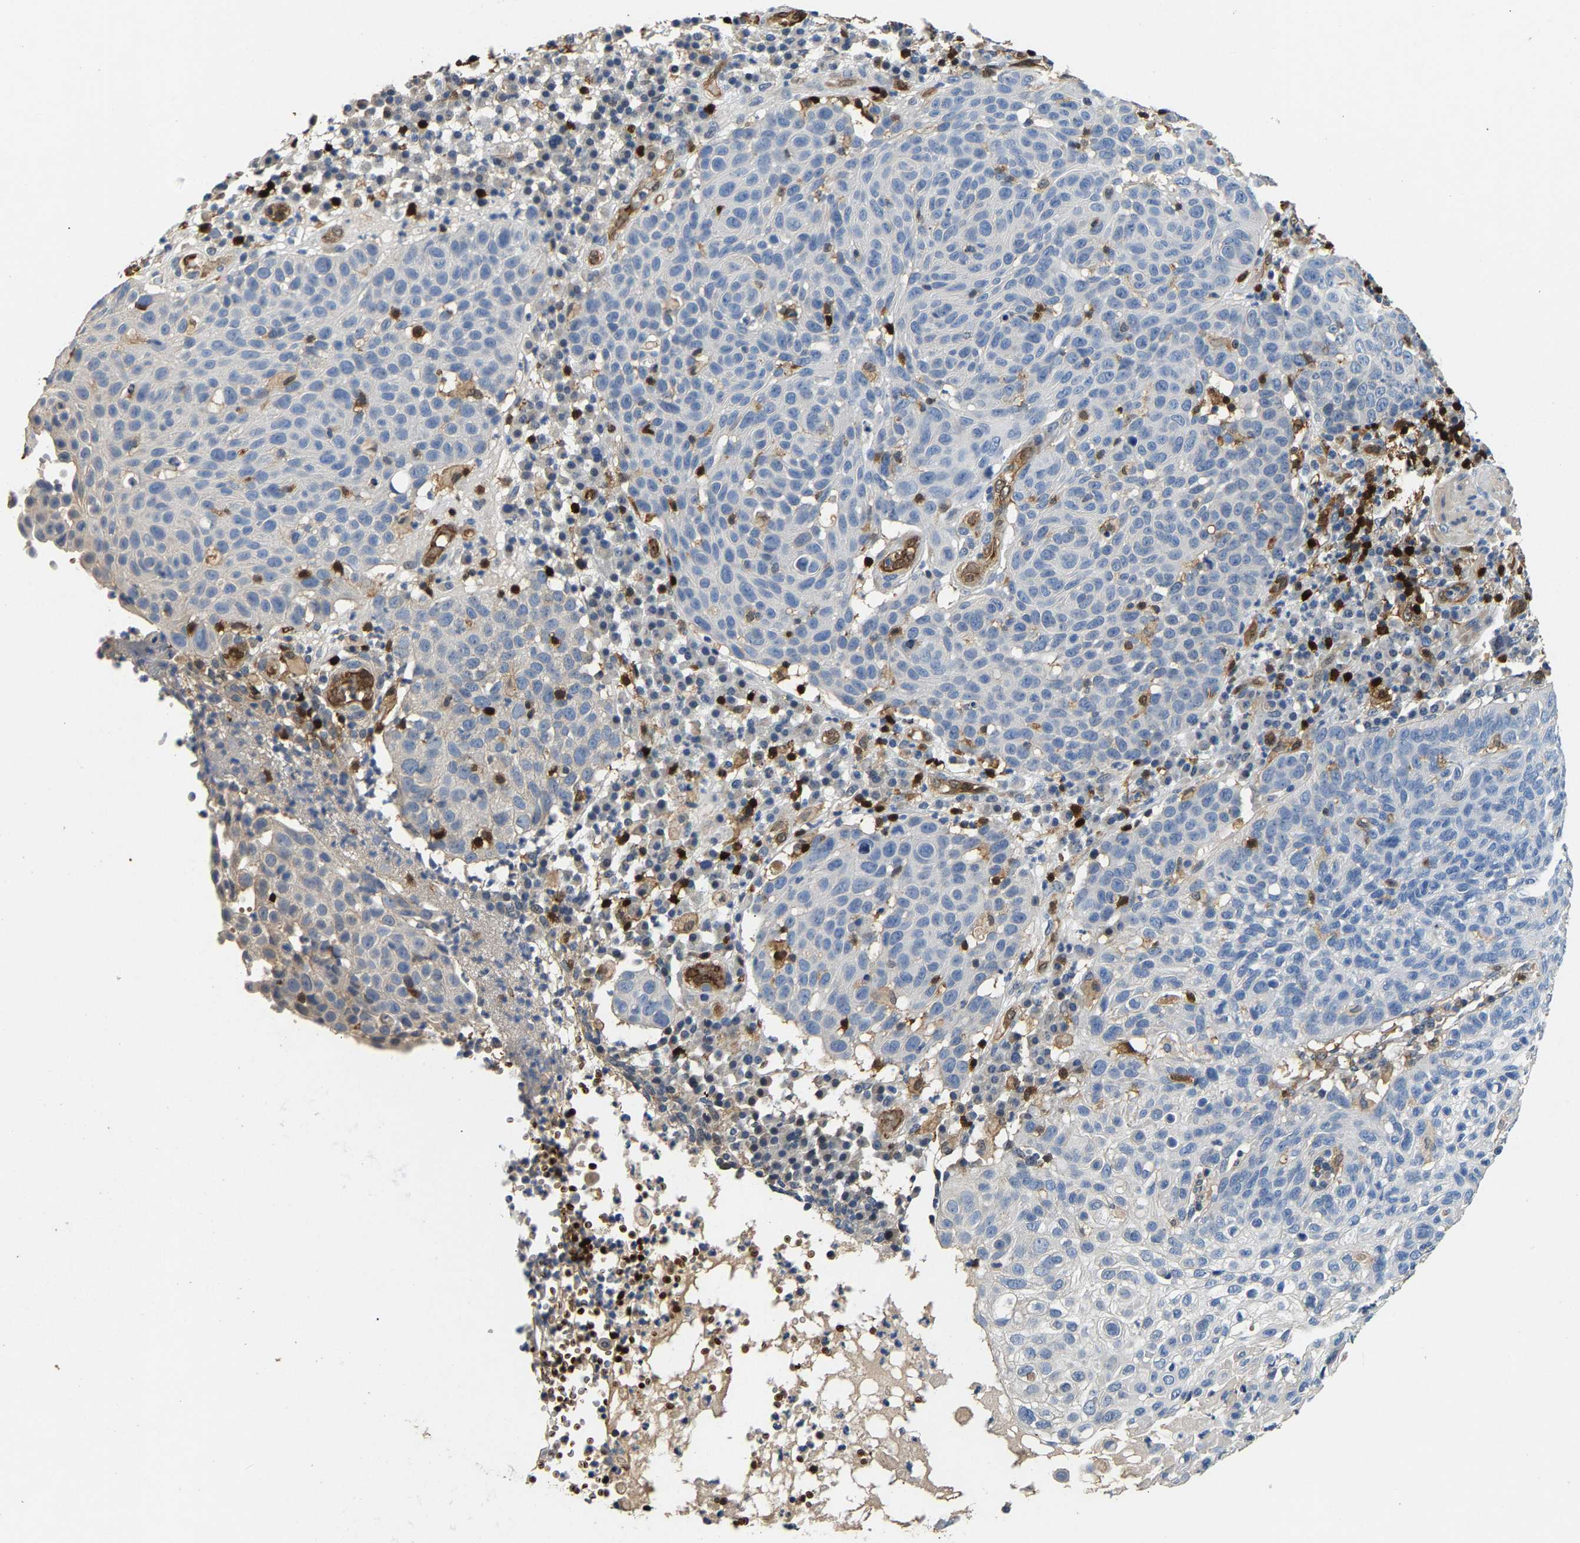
{"staining": {"intensity": "negative", "quantity": "none", "location": "none"}, "tissue": "skin cancer", "cell_type": "Tumor cells", "image_type": "cancer", "snomed": [{"axis": "morphology", "description": "Squamous cell carcinoma in situ, NOS"}, {"axis": "morphology", "description": "Squamous cell carcinoma, NOS"}, {"axis": "topography", "description": "Skin"}], "caption": "Immunohistochemistry image of human skin squamous cell carcinoma in situ stained for a protein (brown), which reveals no expression in tumor cells.", "gene": "GIMAP7", "patient": {"sex": "male", "age": 93}}